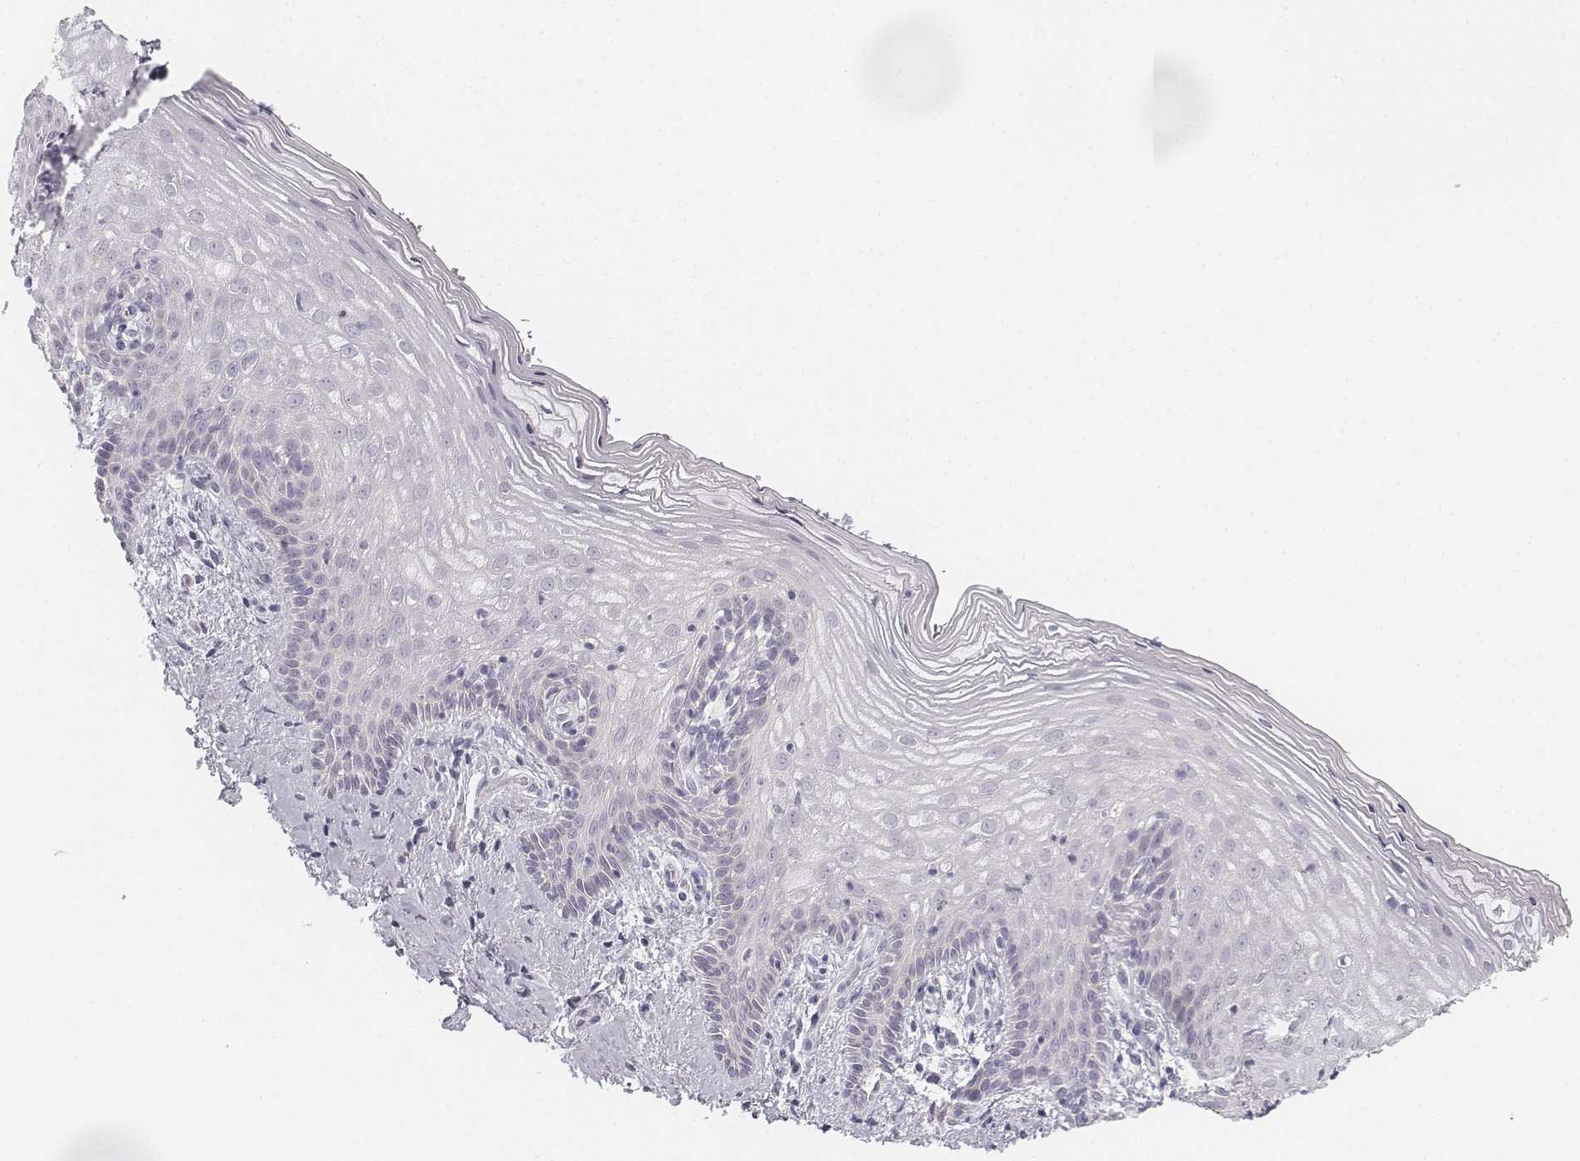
{"staining": {"intensity": "negative", "quantity": "none", "location": "none"}, "tissue": "vagina", "cell_type": "Squamous epithelial cells", "image_type": "normal", "snomed": [{"axis": "morphology", "description": "Normal tissue, NOS"}, {"axis": "topography", "description": "Vagina"}], "caption": "High magnification brightfield microscopy of benign vagina stained with DAB (3,3'-diaminobenzidine) (brown) and counterstained with hematoxylin (blue): squamous epithelial cells show no significant positivity.", "gene": "DSG4", "patient": {"sex": "female", "age": 45}}